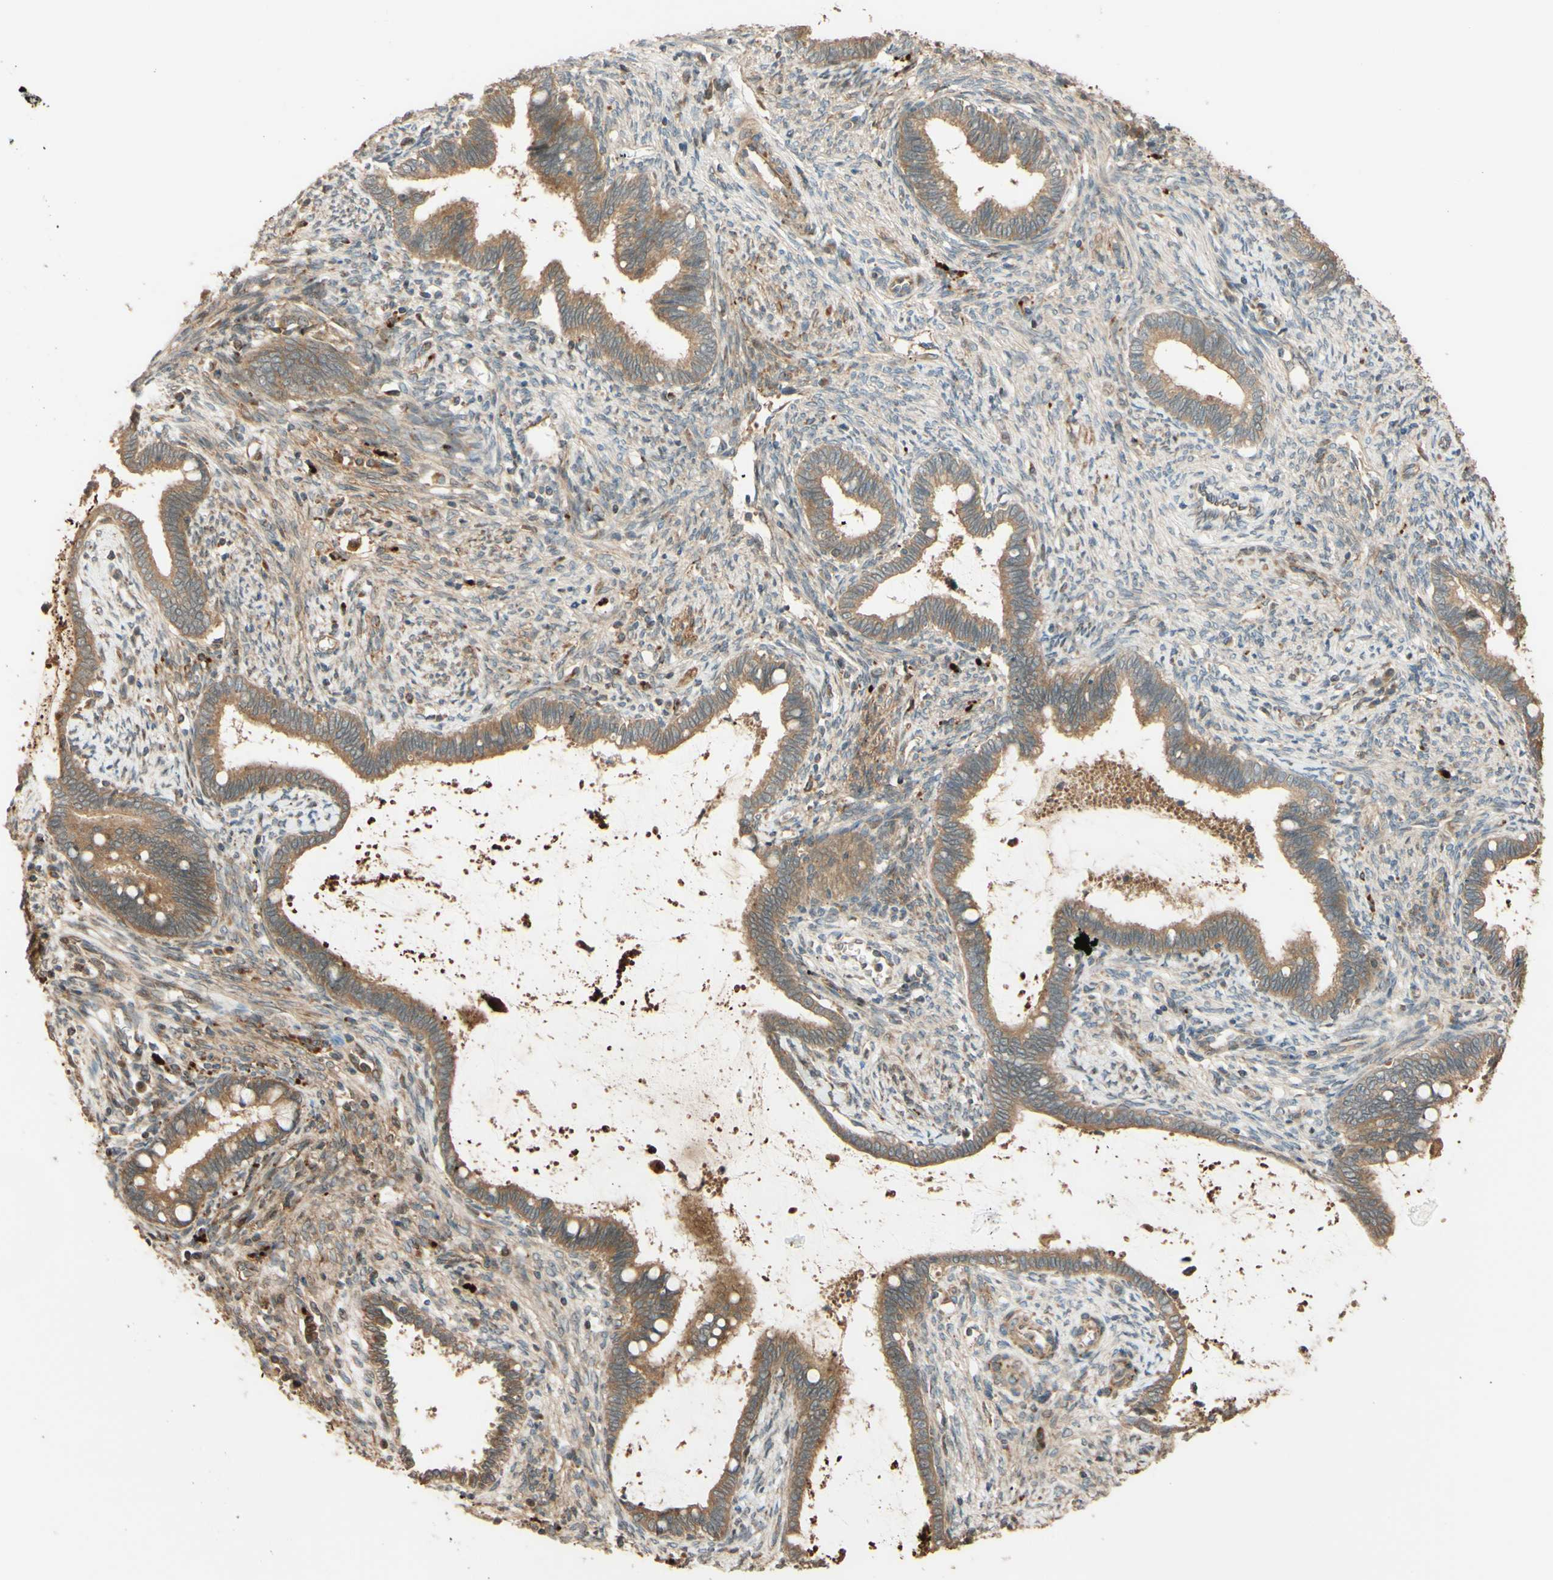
{"staining": {"intensity": "moderate", "quantity": ">75%", "location": "cytoplasmic/membranous"}, "tissue": "cervical cancer", "cell_type": "Tumor cells", "image_type": "cancer", "snomed": [{"axis": "morphology", "description": "Adenocarcinoma, NOS"}, {"axis": "topography", "description": "Cervix"}], "caption": "Cervical cancer stained with DAB immunohistochemistry (IHC) reveals medium levels of moderate cytoplasmic/membranous positivity in approximately >75% of tumor cells. (Brightfield microscopy of DAB IHC at high magnification).", "gene": "RNF19A", "patient": {"sex": "female", "age": 44}}